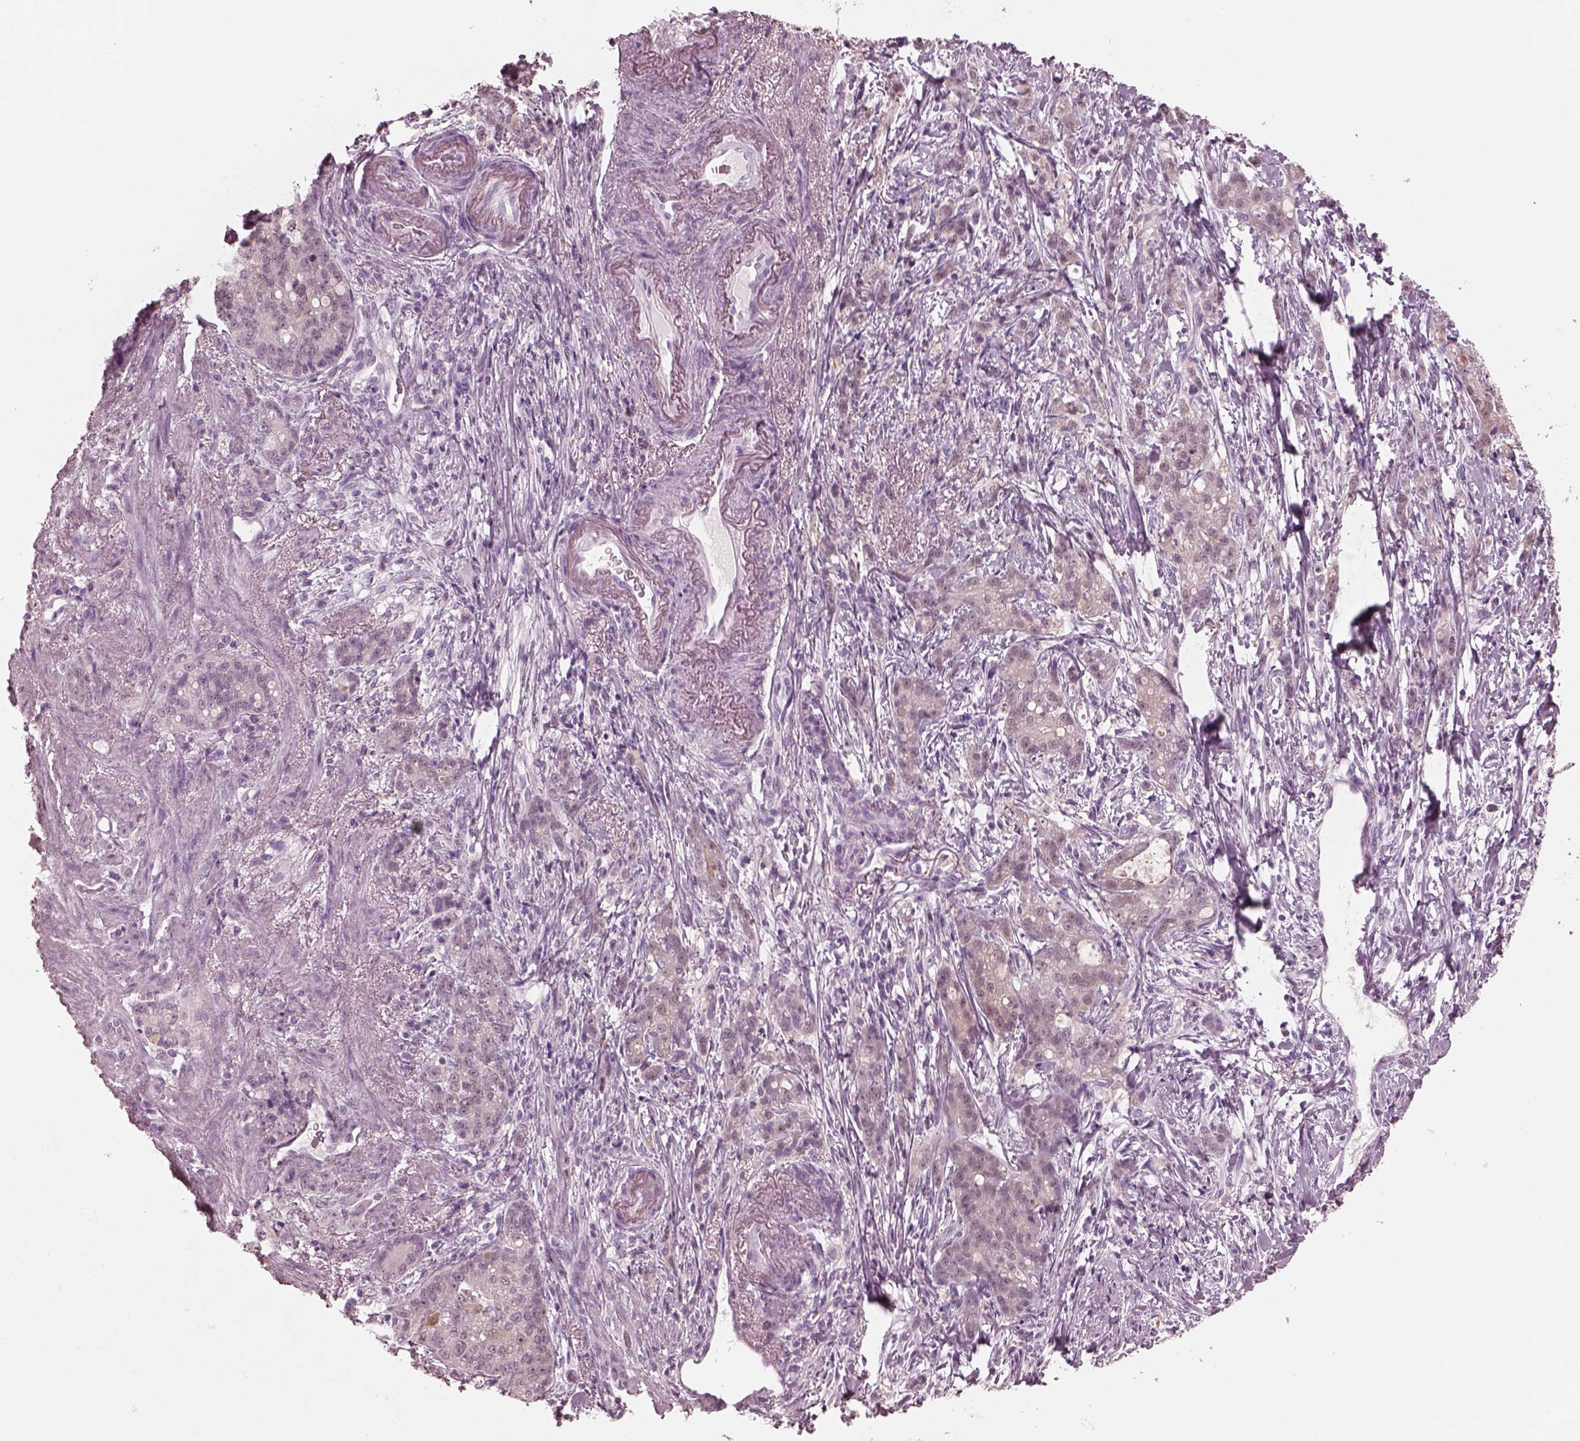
{"staining": {"intensity": "negative", "quantity": "none", "location": "none"}, "tissue": "stomach cancer", "cell_type": "Tumor cells", "image_type": "cancer", "snomed": [{"axis": "morphology", "description": "Adenocarcinoma, NOS"}, {"axis": "topography", "description": "Stomach, lower"}], "caption": "The IHC micrograph has no significant positivity in tumor cells of stomach cancer tissue. The staining was performed using DAB (3,3'-diaminobenzidine) to visualize the protein expression in brown, while the nuclei were stained in blue with hematoxylin (Magnification: 20x).", "gene": "C2orf81", "patient": {"sex": "male", "age": 88}}